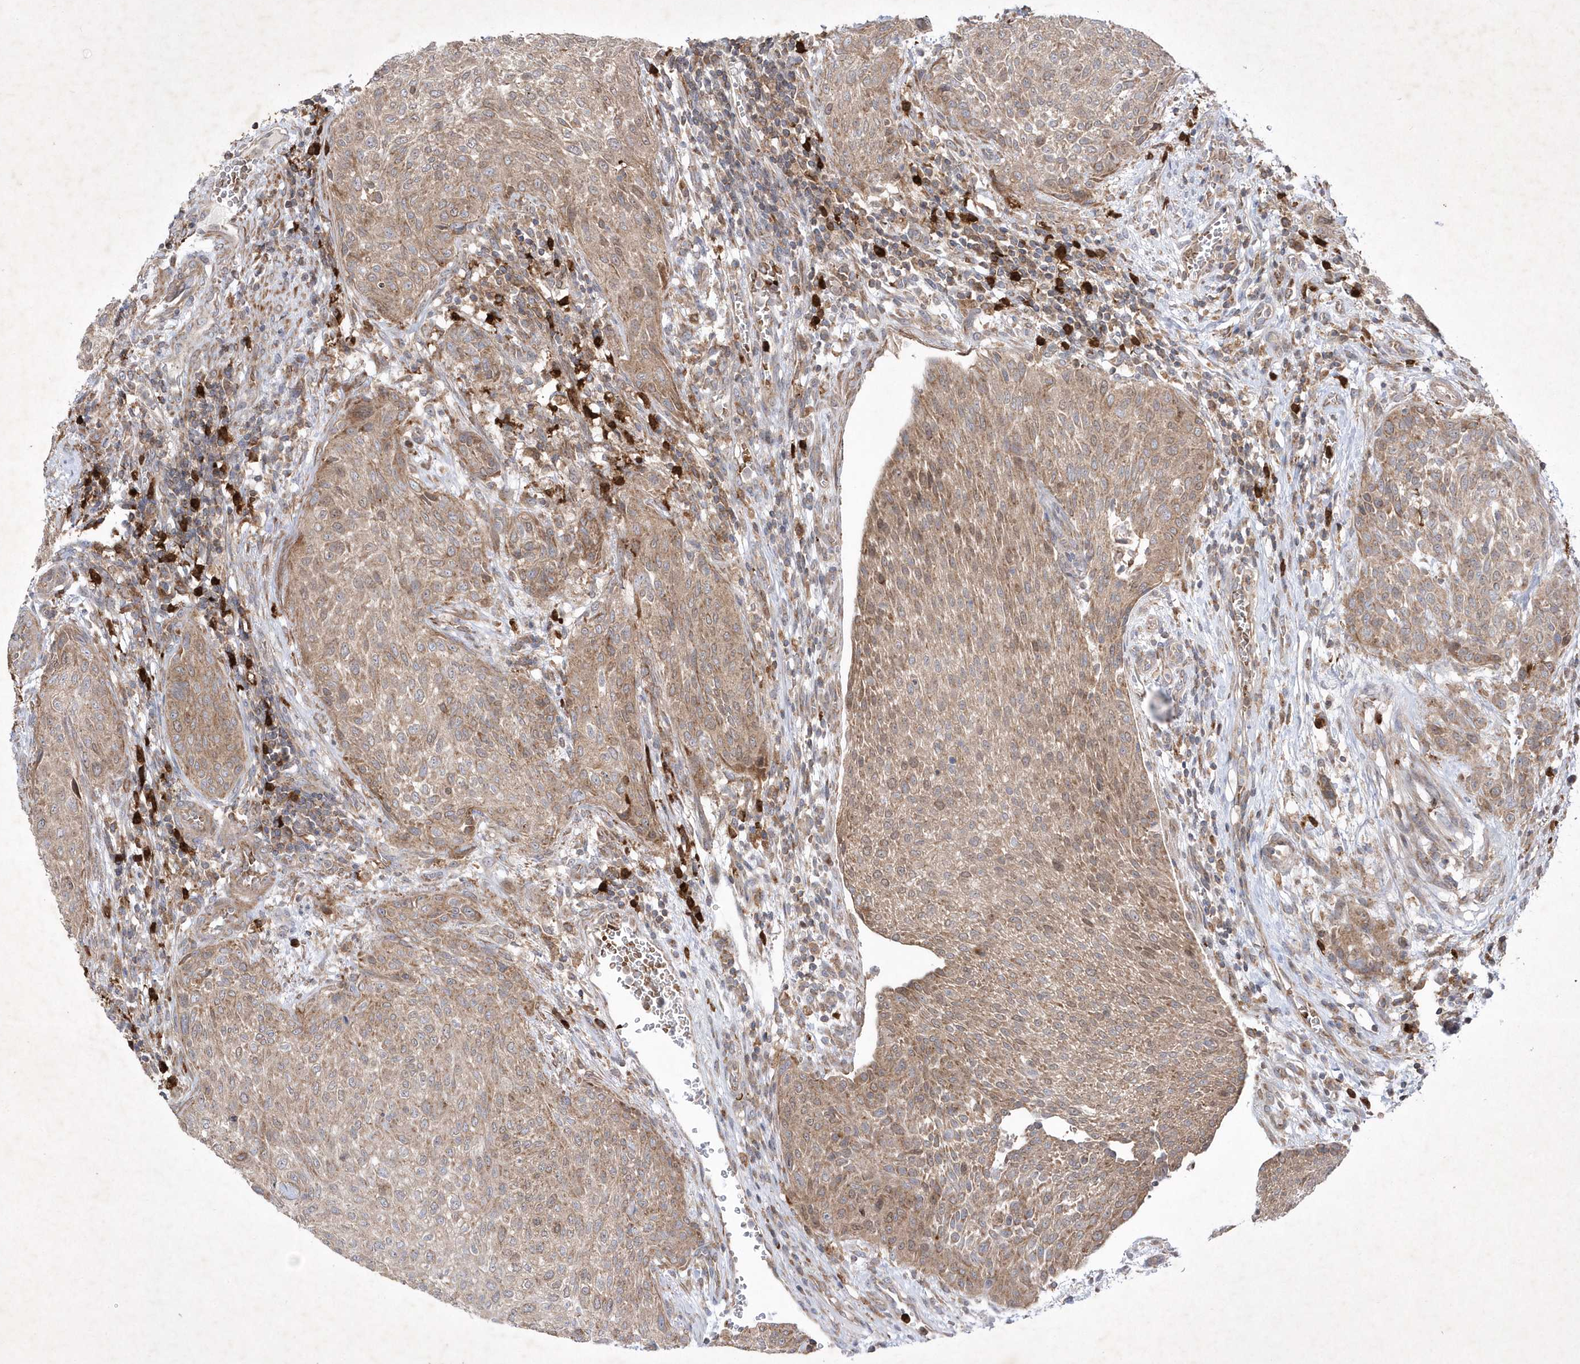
{"staining": {"intensity": "moderate", "quantity": ">75%", "location": "cytoplasmic/membranous"}, "tissue": "urothelial cancer", "cell_type": "Tumor cells", "image_type": "cancer", "snomed": [{"axis": "morphology", "description": "Urothelial carcinoma, High grade"}, {"axis": "topography", "description": "Urinary bladder"}], "caption": "Moderate cytoplasmic/membranous protein staining is identified in approximately >75% of tumor cells in urothelial carcinoma (high-grade). The staining is performed using DAB (3,3'-diaminobenzidine) brown chromogen to label protein expression. The nuclei are counter-stained blue using hematoxylin.", "gene": "OPA1", "patient": {"sex": "male", "age": 35}}